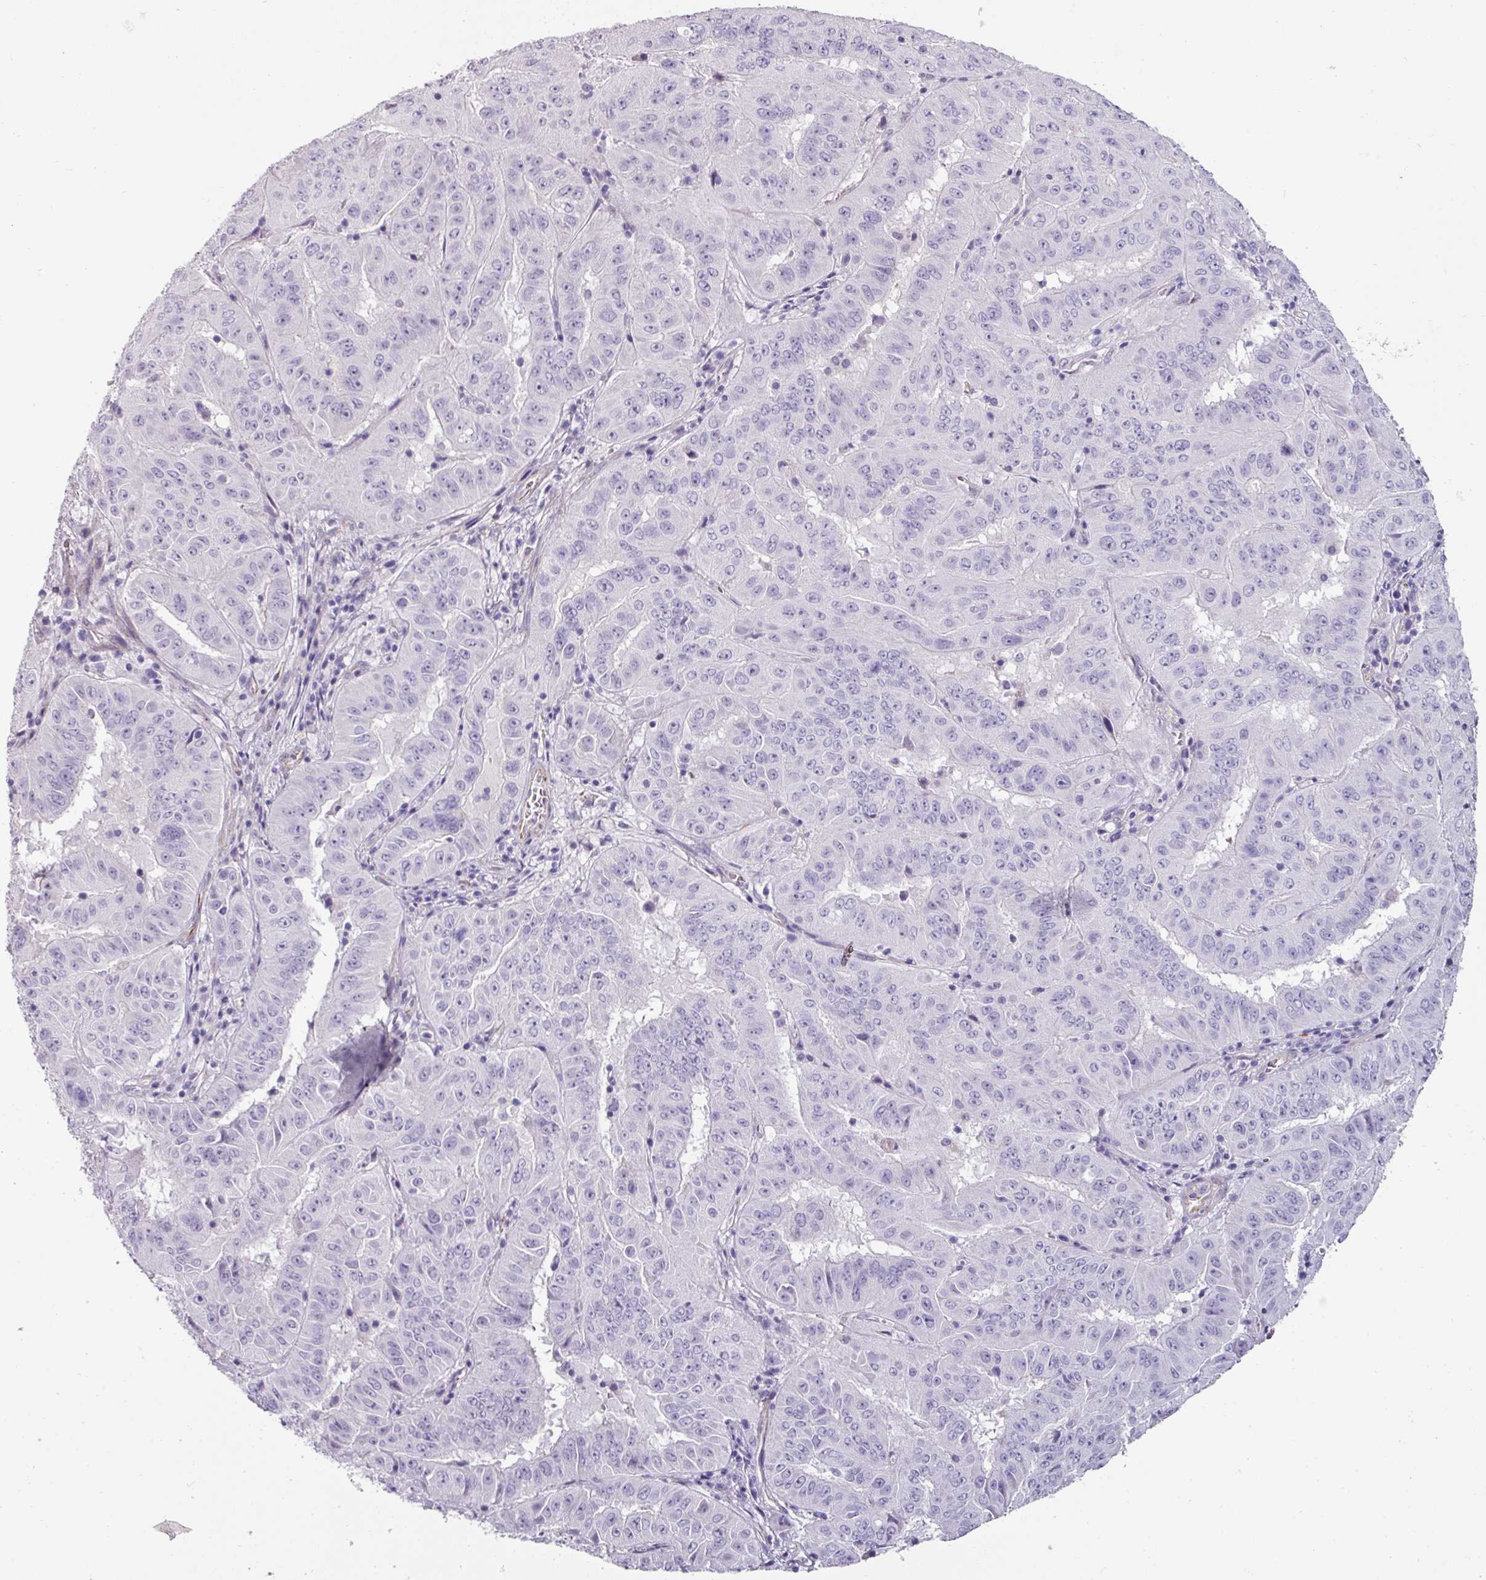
{"staining": {"intensity": "negative", "quantity": "none", "location": "none"}, "tissue": "pancreatic cancer", "cell_type": "Tumor cells", "image_type": "cancer", "snomed": [{"axis": "morphology", "description": "Adenocarcinoma, NOS"}, {"axis": "topography", "description": "Pancreas"}], "caption": "An immunohistochemistry (IHC) histopathology image of pancreatic cancer (adenocarcinoma) is shown. There is no staining in tumor cells of pancreatic cancer (adenocarcinoma).", "gene": "EYA3", "patient": {"sex": "male", "age": 63}}